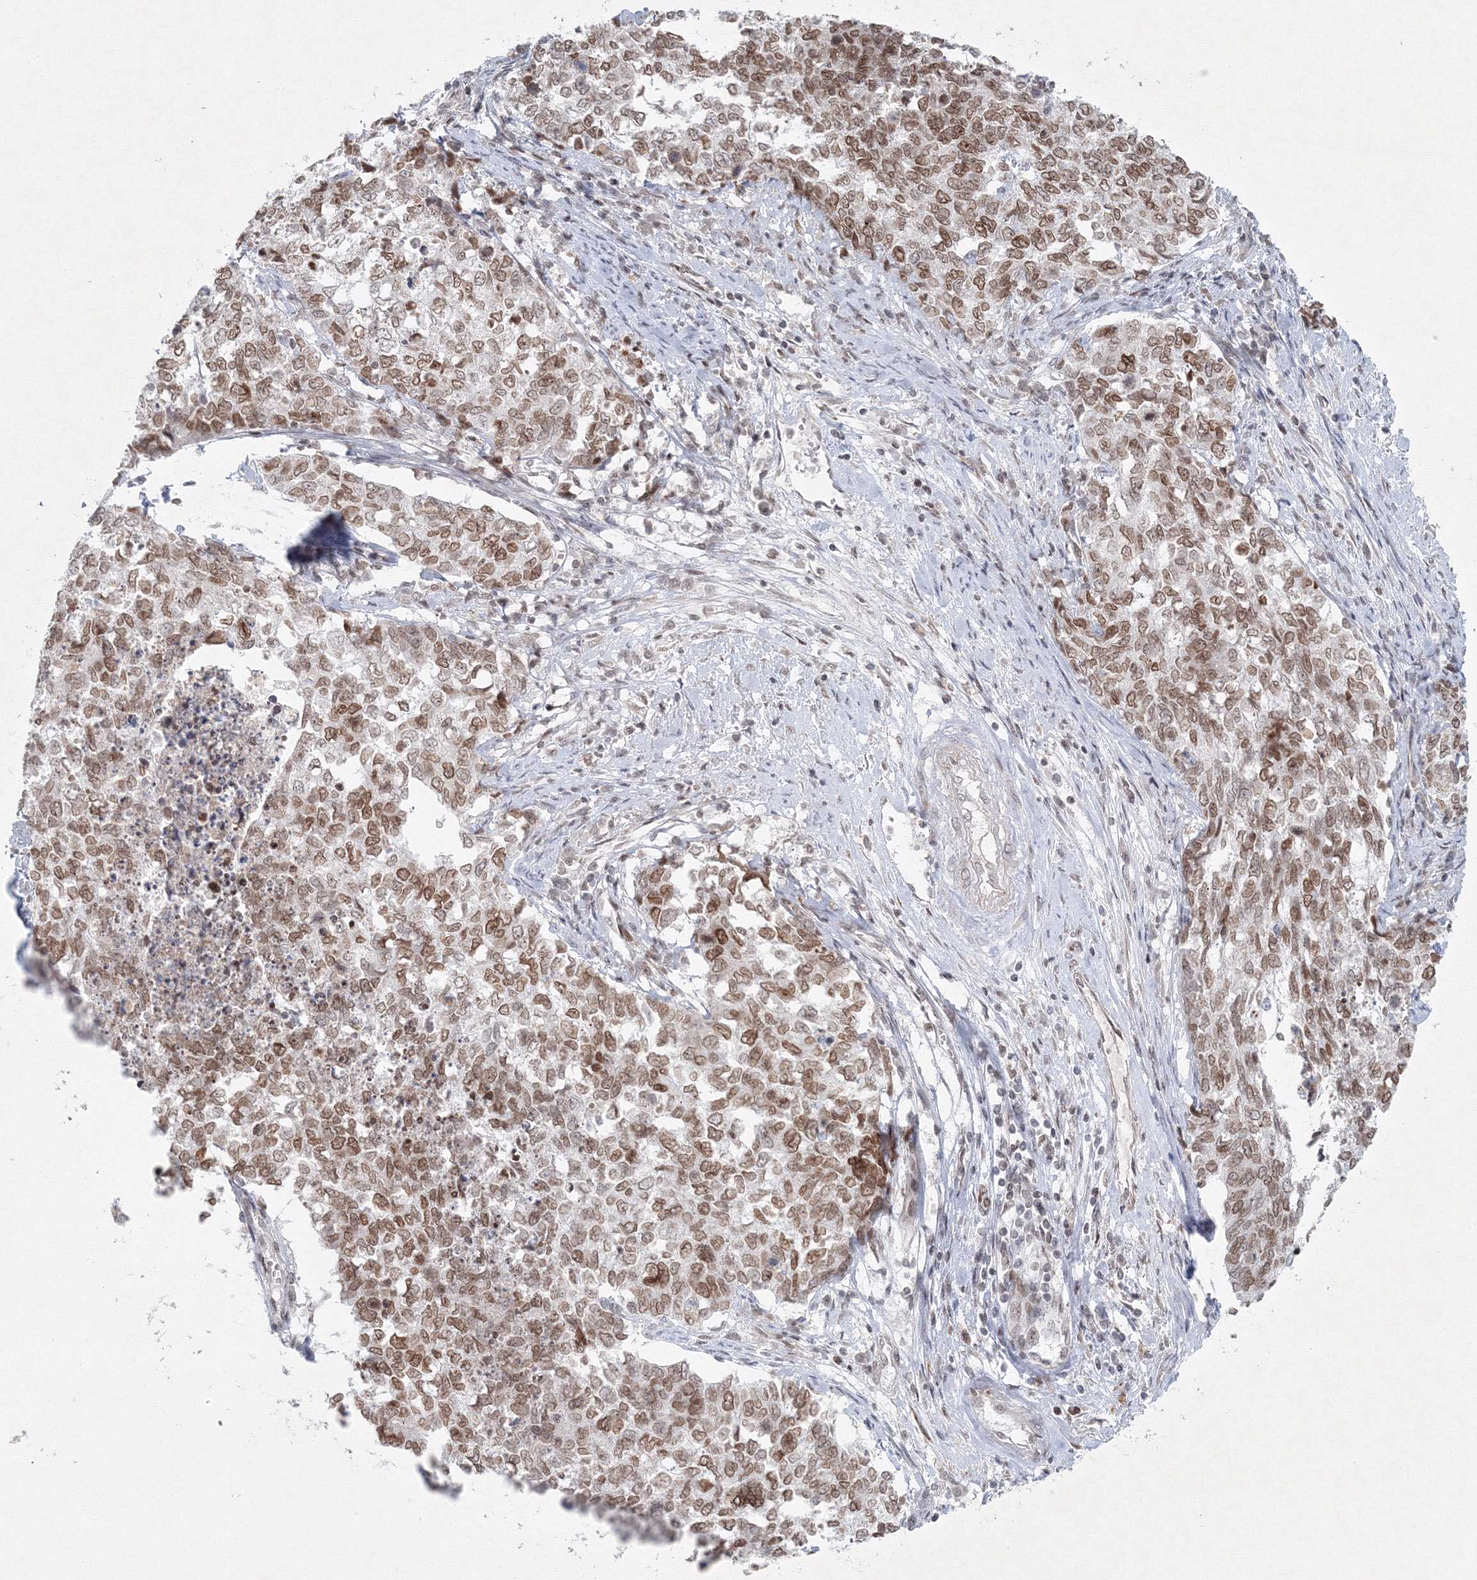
{"staining": {"intensity": "moderate", "quantity": ">75%", "location": "nuclear"}, "tissue": "cervical cancer", "cell_type": "Tumor cells", "image_type": "cancer", "snomed": [{"axis": "morphology", "description": "Squamous cell carcinoma, NOS"}, {"axis": "topography", "description": "Cervix"}], "caption": "DAB immunohistochemical staining of cervical cancer (squamous cell carcinoma) exhibits moderate nuclear protein expression in about >75% of tumor cells.", "gene": "KIF4A", "patient": {"sex": "female", "age": 63}}